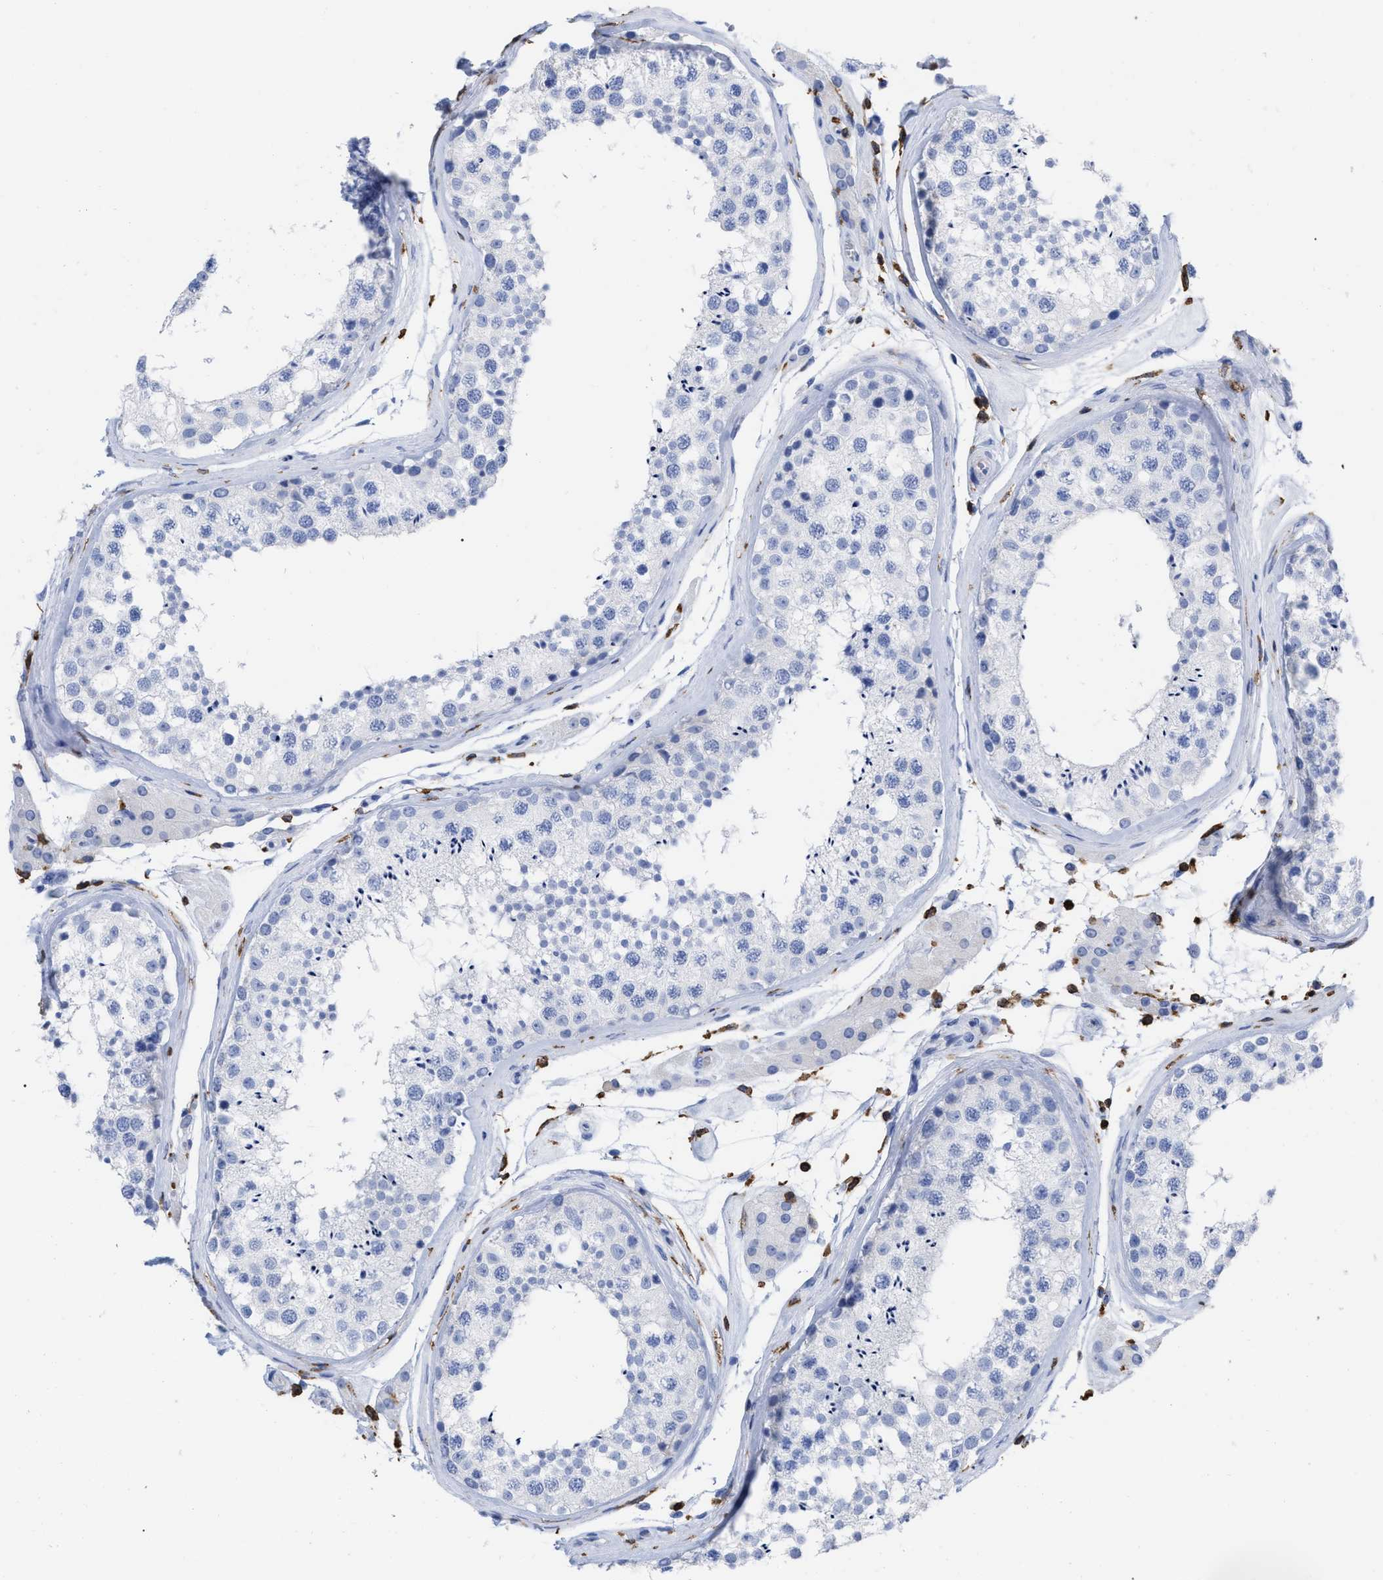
{"staining": {"intensity": "negative", "quantity": "none", "location": "none"}, "tissue": "testis", "cell_type": "Cells in seminiferous ducts", "image_type": "normal", "snomed": [{"axis": "morphology", "description": "Normal tissue, NOS"}, {"axis": "topography", "description": "Testis"}], "caption": "This is an immunohistochemistry (IHC) micrograph of unremarkable testis. There is no positivity in cells in seminiferous ducts.", "gene": "HCLS1", "patient": {"sex": "male", "age": 46}}